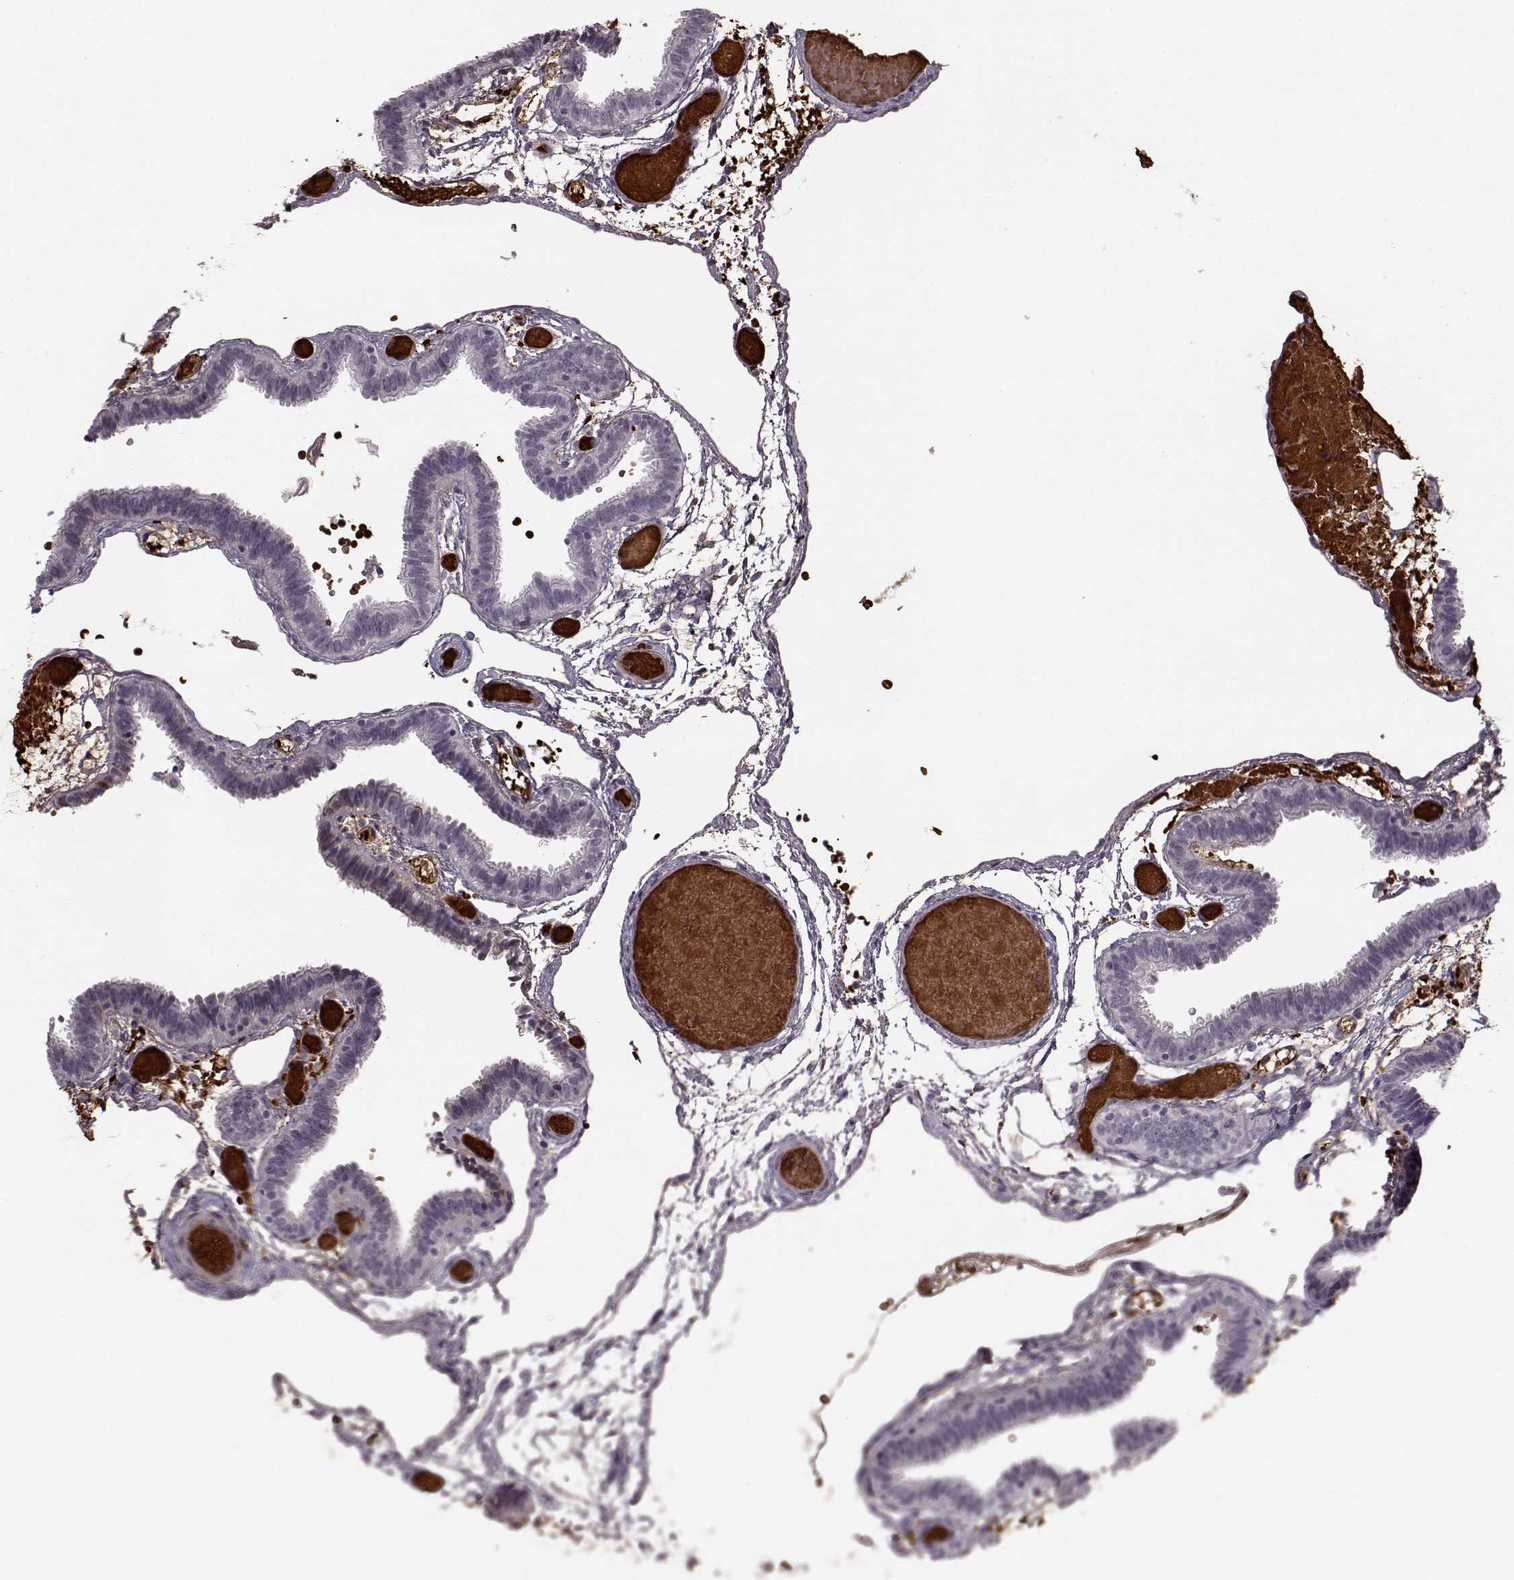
{"staining": {"intensity": "negative", "quantity": "none", "location": "none"}, "tissue": "fallopian tube", "cell_type": "Glandular cells", "image_type": "normal", "snomed": [{"axis": "morphology", "description": "Normal tissue, NOS"}, {"axis": "topography", "description": "Fallopian tube"}], "caption": "Immunohistochemistry image of unremarkable human fallopian tube stained for a protein (brown), which displays no staining in glandular cells. The staining is performed using DAB brown chromogen with nuclei counter-stained in using hematoxylin.", "gene": "PROP1", "patient": {"sex": "female", "age": 37}}